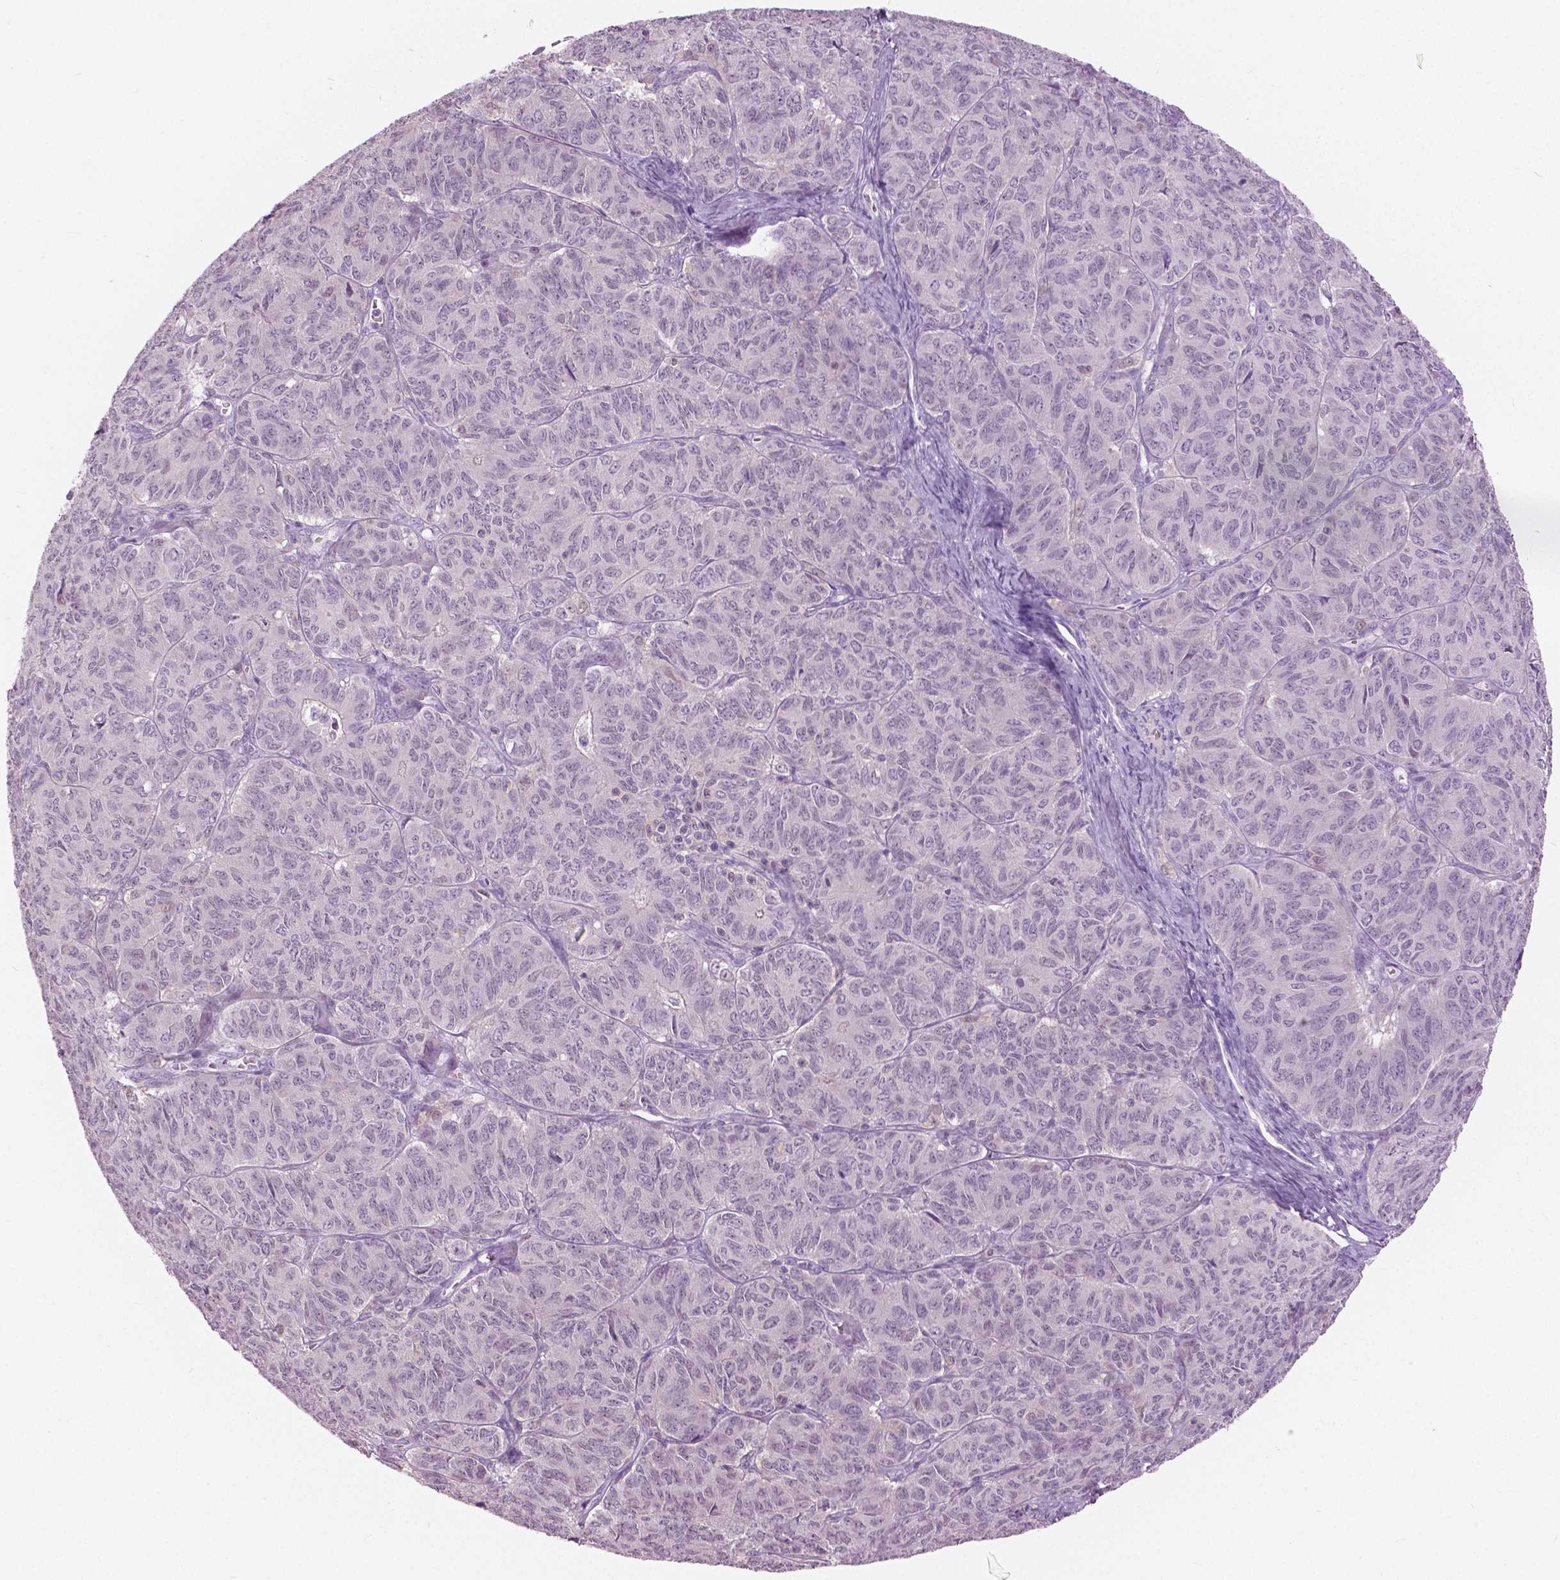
{"staining": {"intensity": "negative", "quantity": "none", "location": "none"}, "tissue": "ovarian cancer", "cell_type": "Tumor cells", "image_type": "cancer", "snomed": [{"axis": "morphology", "description": "Carcinoma, endometroid"}, {"axis": "topography", "description": "Ovary"}], "caption": "An IHC micrograph of endometroid carcinoma (ovarian) is shown. There is no staining in tumor cells of endometroid carcinoma (ovarian). (IHC, brightfield microscopy, high magnification).", "gene": "GALM", "patient": {"sex": "female", "age": 80}}